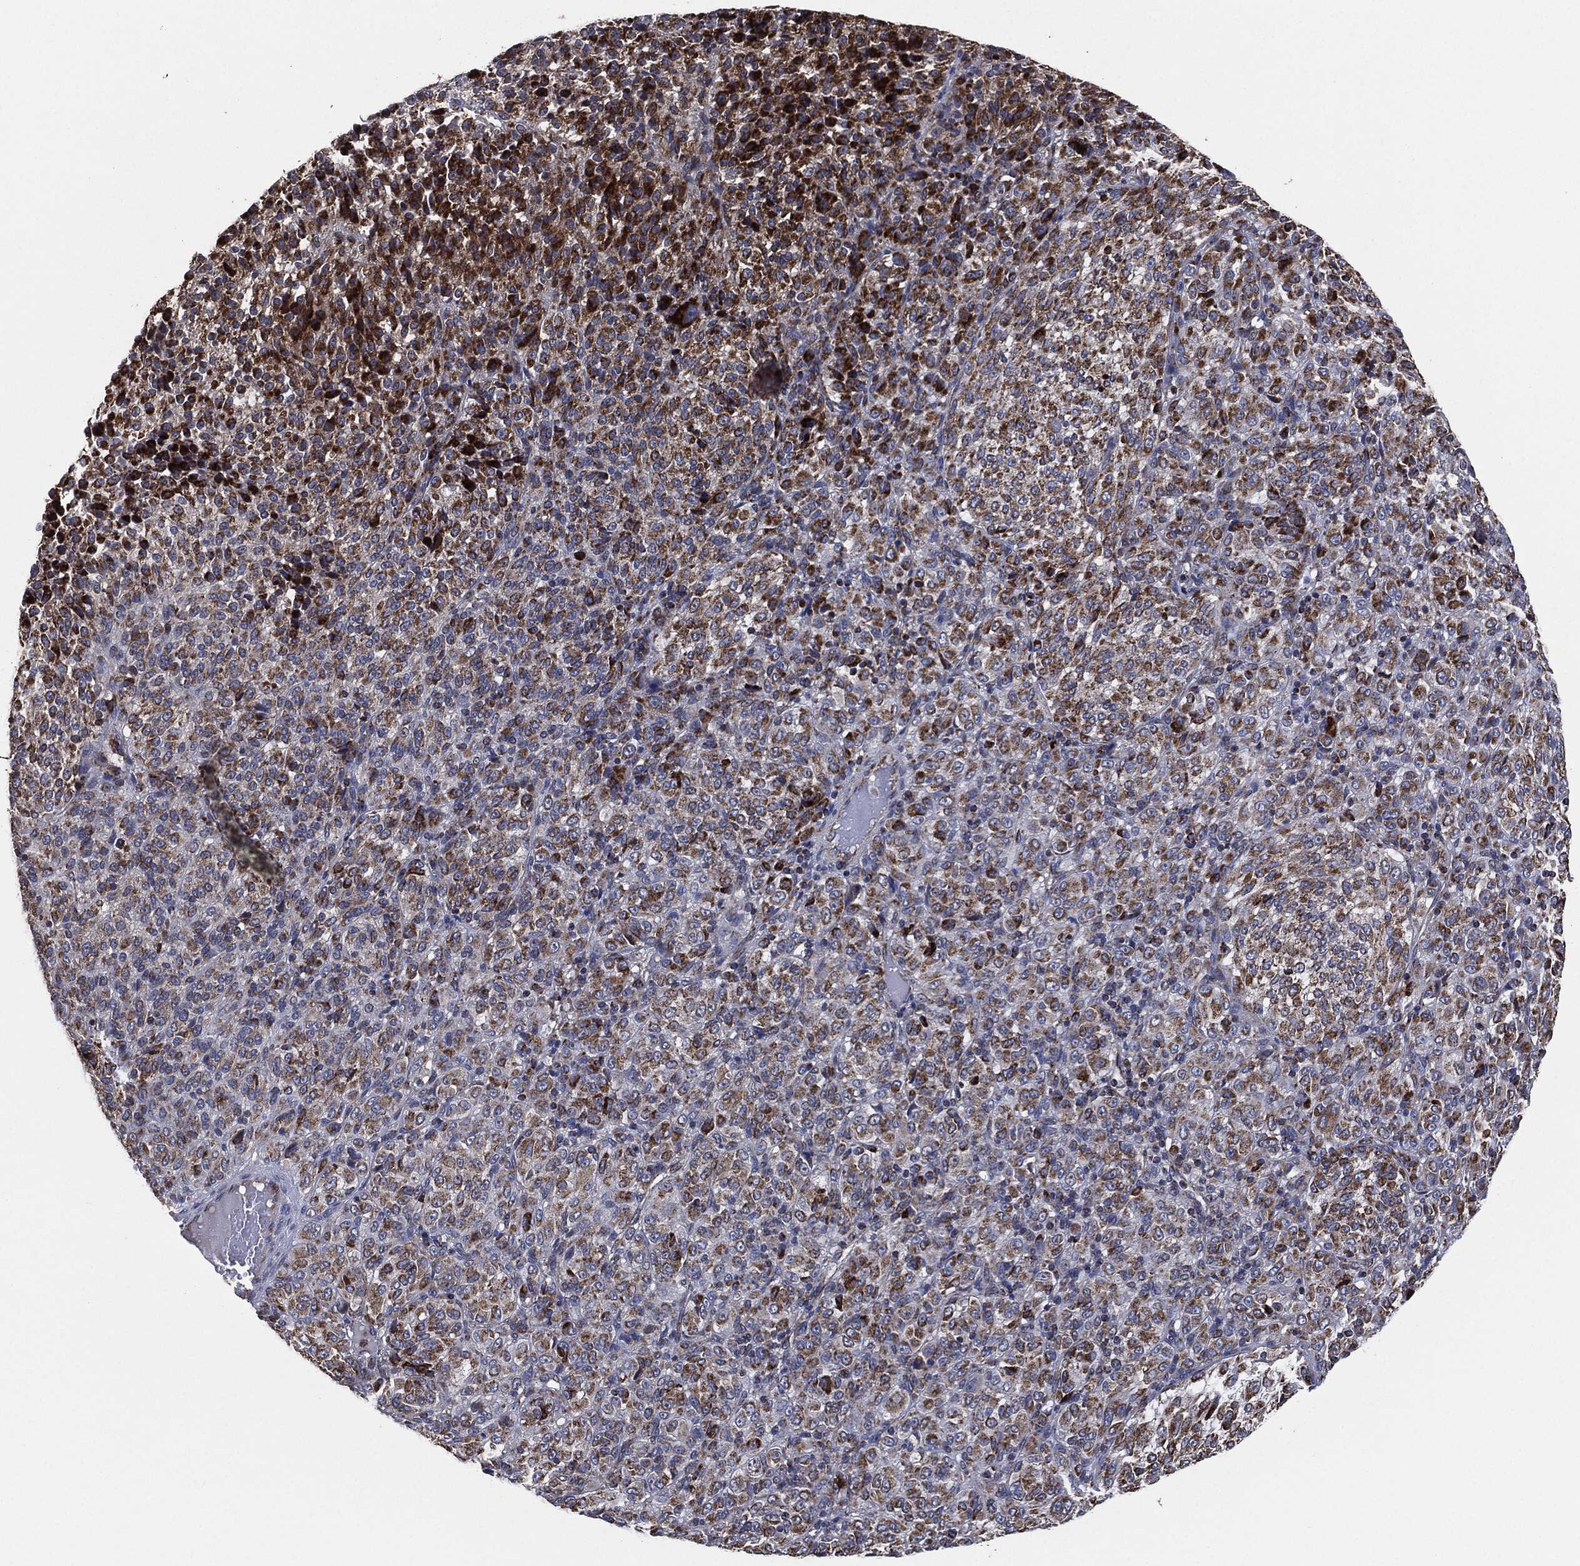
{"staining": {"intensity": "strong", "quantity": "25%-75%", "location": "cytoplasmic/membranous"}, "tissue": "melanoma", "cell_type": "Tumor cells", "image_type": "cancer", "snomed": [{"axis": "morphology", "description": "Malignant melanoma, Metastatic site"}, {"axis": "topography", "description": "Brain"}], "caption": "Protein expression analysis of human malignant melanoma (metastatic site) reveals strong cytoplasmic/membranous positivity in about 25%-75% of tumor cells. Immunohistochemistry (ihc) stains the protein of interest in brown and the nuclei are stained blue.", "gene": "NDUFV2", "patient": {"sex": "female", "age": 56}}